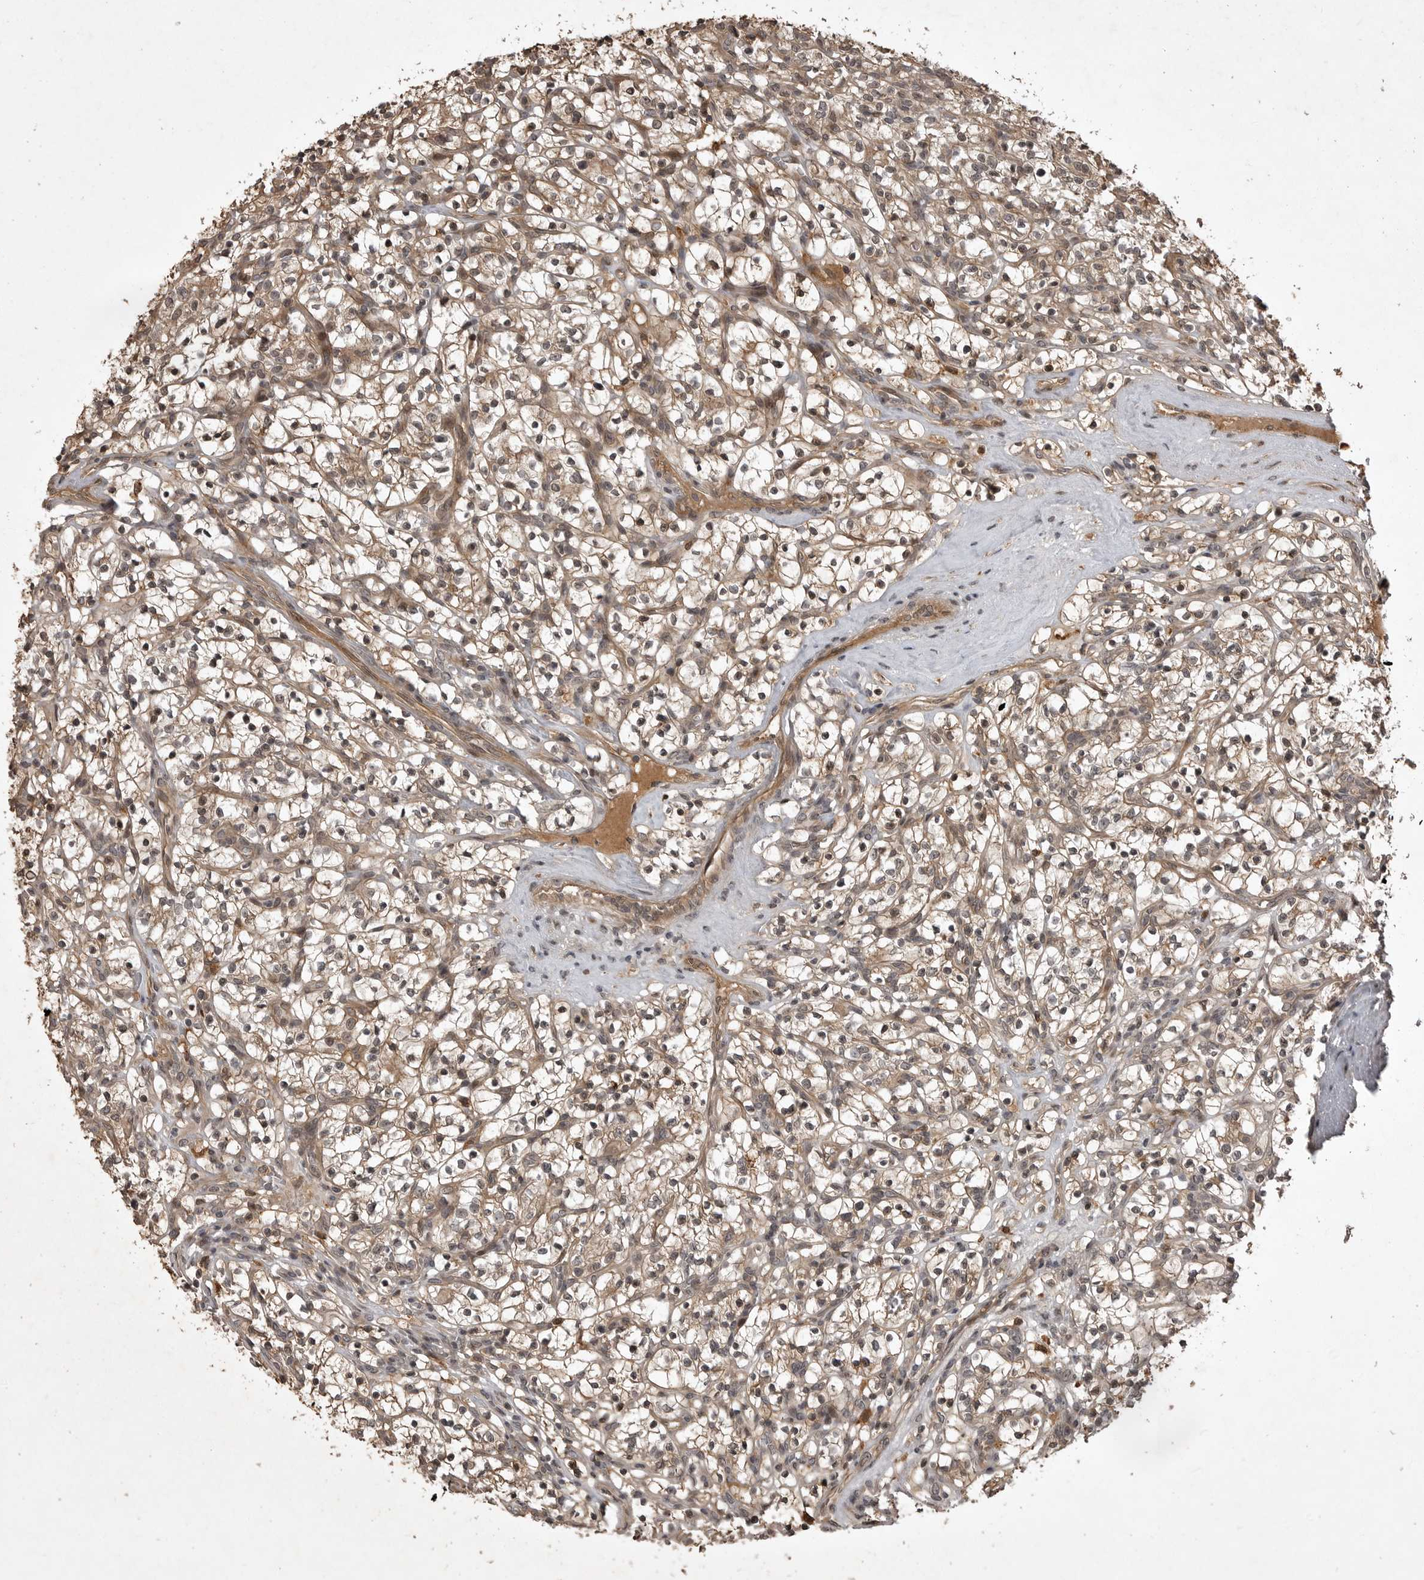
{"staining": {"intensity": "weak", "quantity": ">75%", "location": "cytoplasmic/membranous"}, "tissue": "renal cancer", "cell_type": "Tumor cells", "image_type": "cancer", "snomed": [{"axis": "morphology", "description": "Adenocarcinoma, NOS"}, {"axis": "topography", "description": "Kidney"}], "caption": "The immunohistochemical stain highlights weak cytoplasmic/membranous expression in tumor cells of renal cancer tissue.", "gene": "AKAP7", "patient": {"sex": "female", "age": 57}}